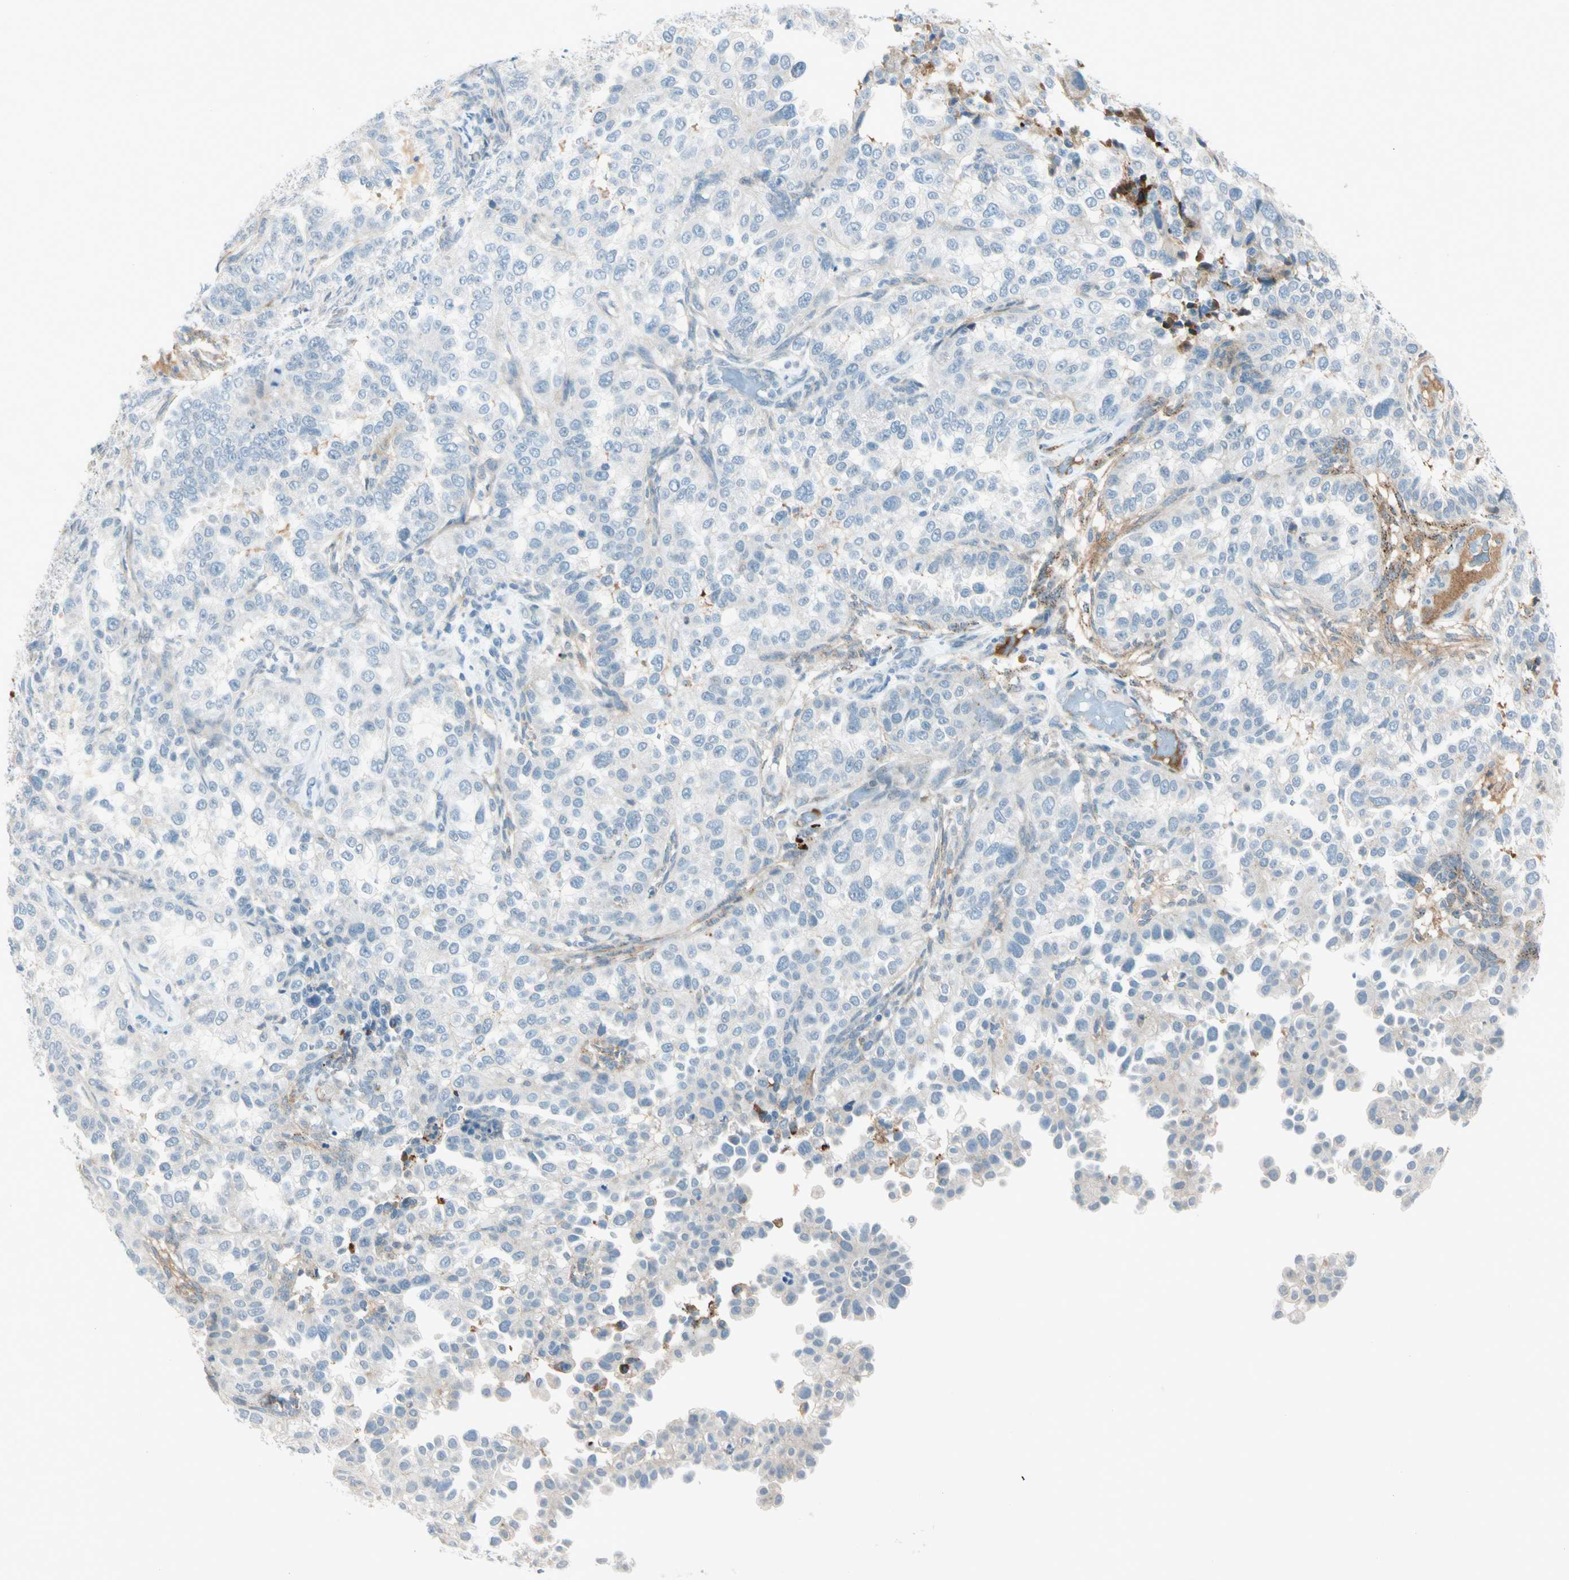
{"staining": {"intensity": "negative", "quantity": "none", "location": "none"}, "tissue": "endometrial cancer", "cell_type": "Tumor cells", "image_type": "cancer", "snomed": [{"axis": "morphology", "description": "Adenocarcinoma, NOS"}, {"axis": "topography", "description": "Endometrium"}], "caption": "Endometrial cancer (adenocarcinoma) was stained to show a protein in brown. There is no significant expression in tumor cells.", "gene": "SERPIND1", "patient": {"sex": "female", "age": 85}}